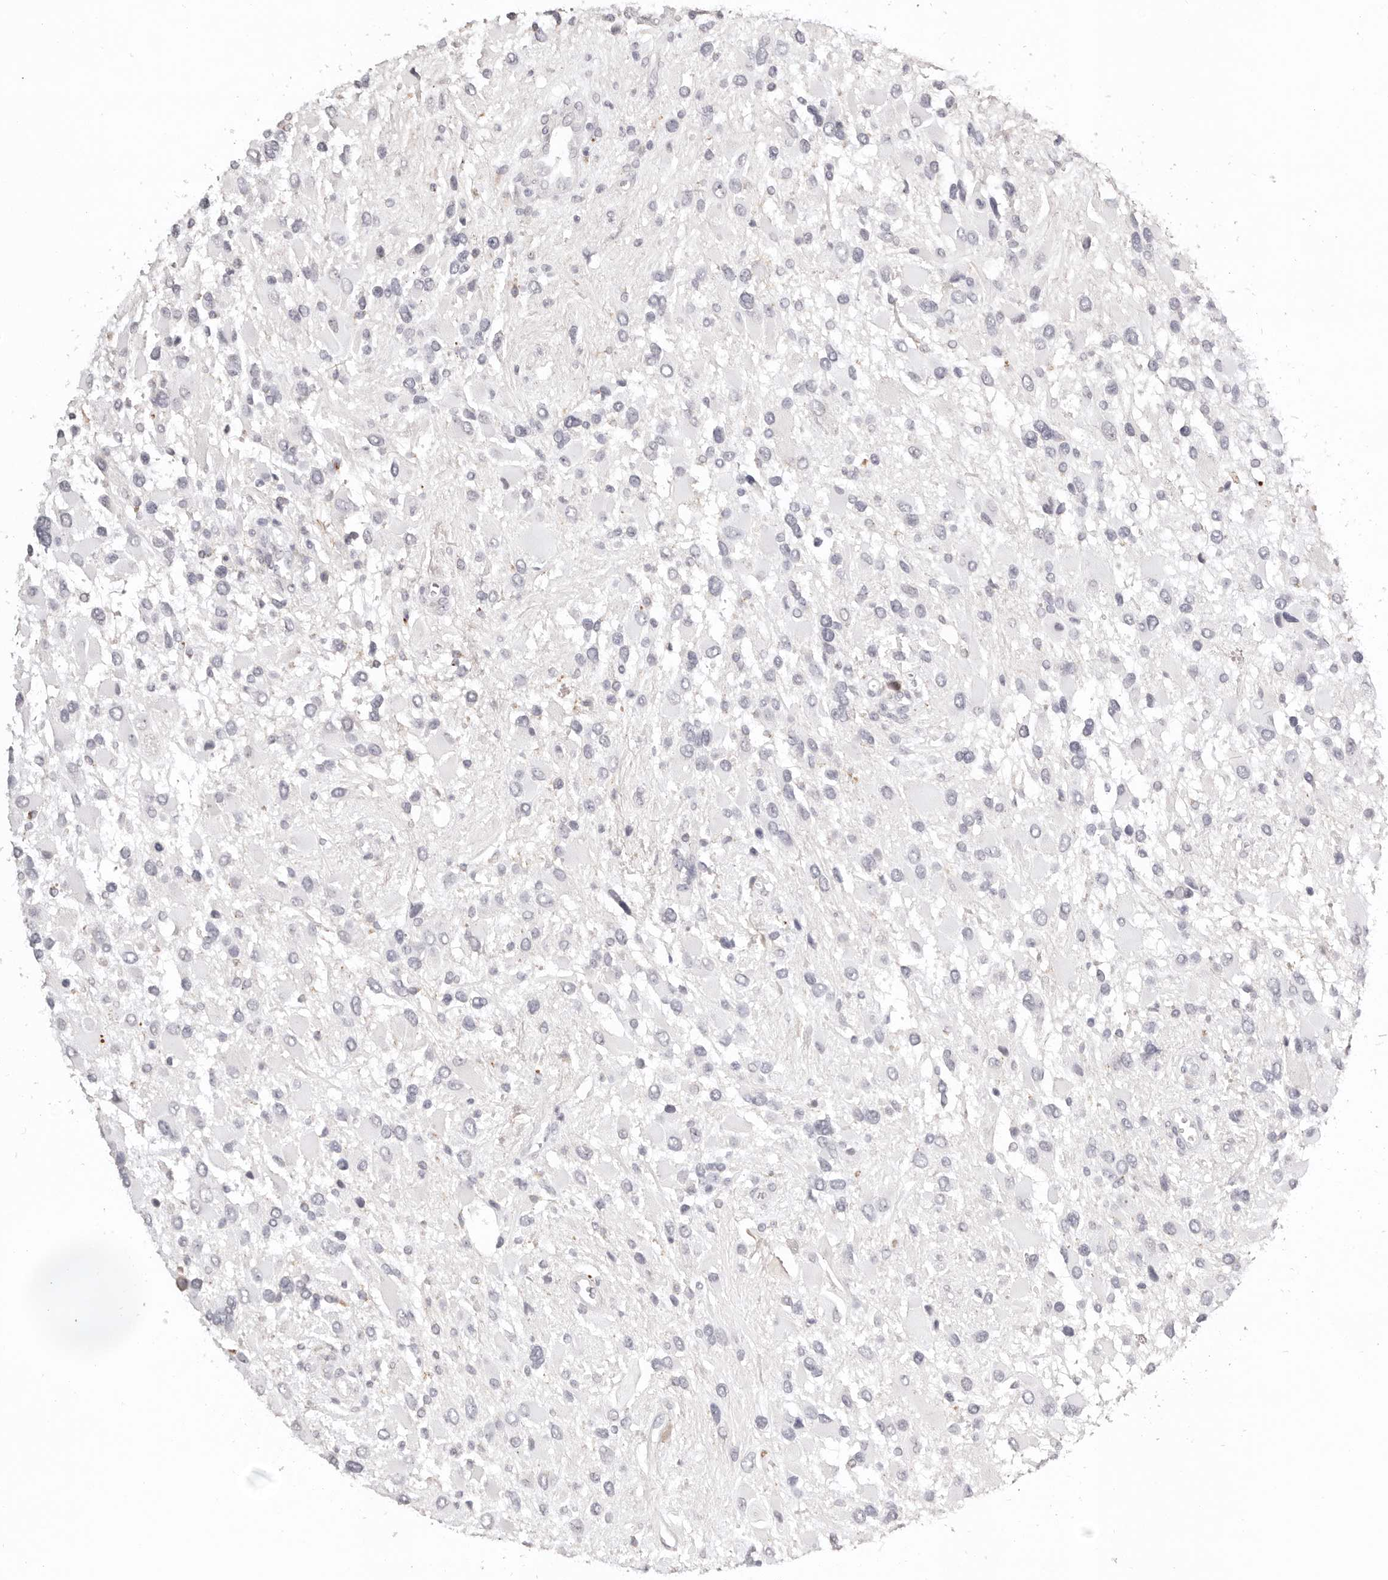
{"staining": {"intensity": "negative", "quantity": "none", "location": "none"}, "tissue": "glioma", "cell_type": "Tumor cells", "image_type": "cancer", "snomed": [{"axis": "morphology", "description": "Glioma, malignant, High grade"}, {"axis": "topography", "description": "Brain"}], "caption": "Micrograph shows no protein expression in tumor cells of glioma tissue.", "gene": "PCDHB6", "patient": {"sex": "male", "age": 53}}